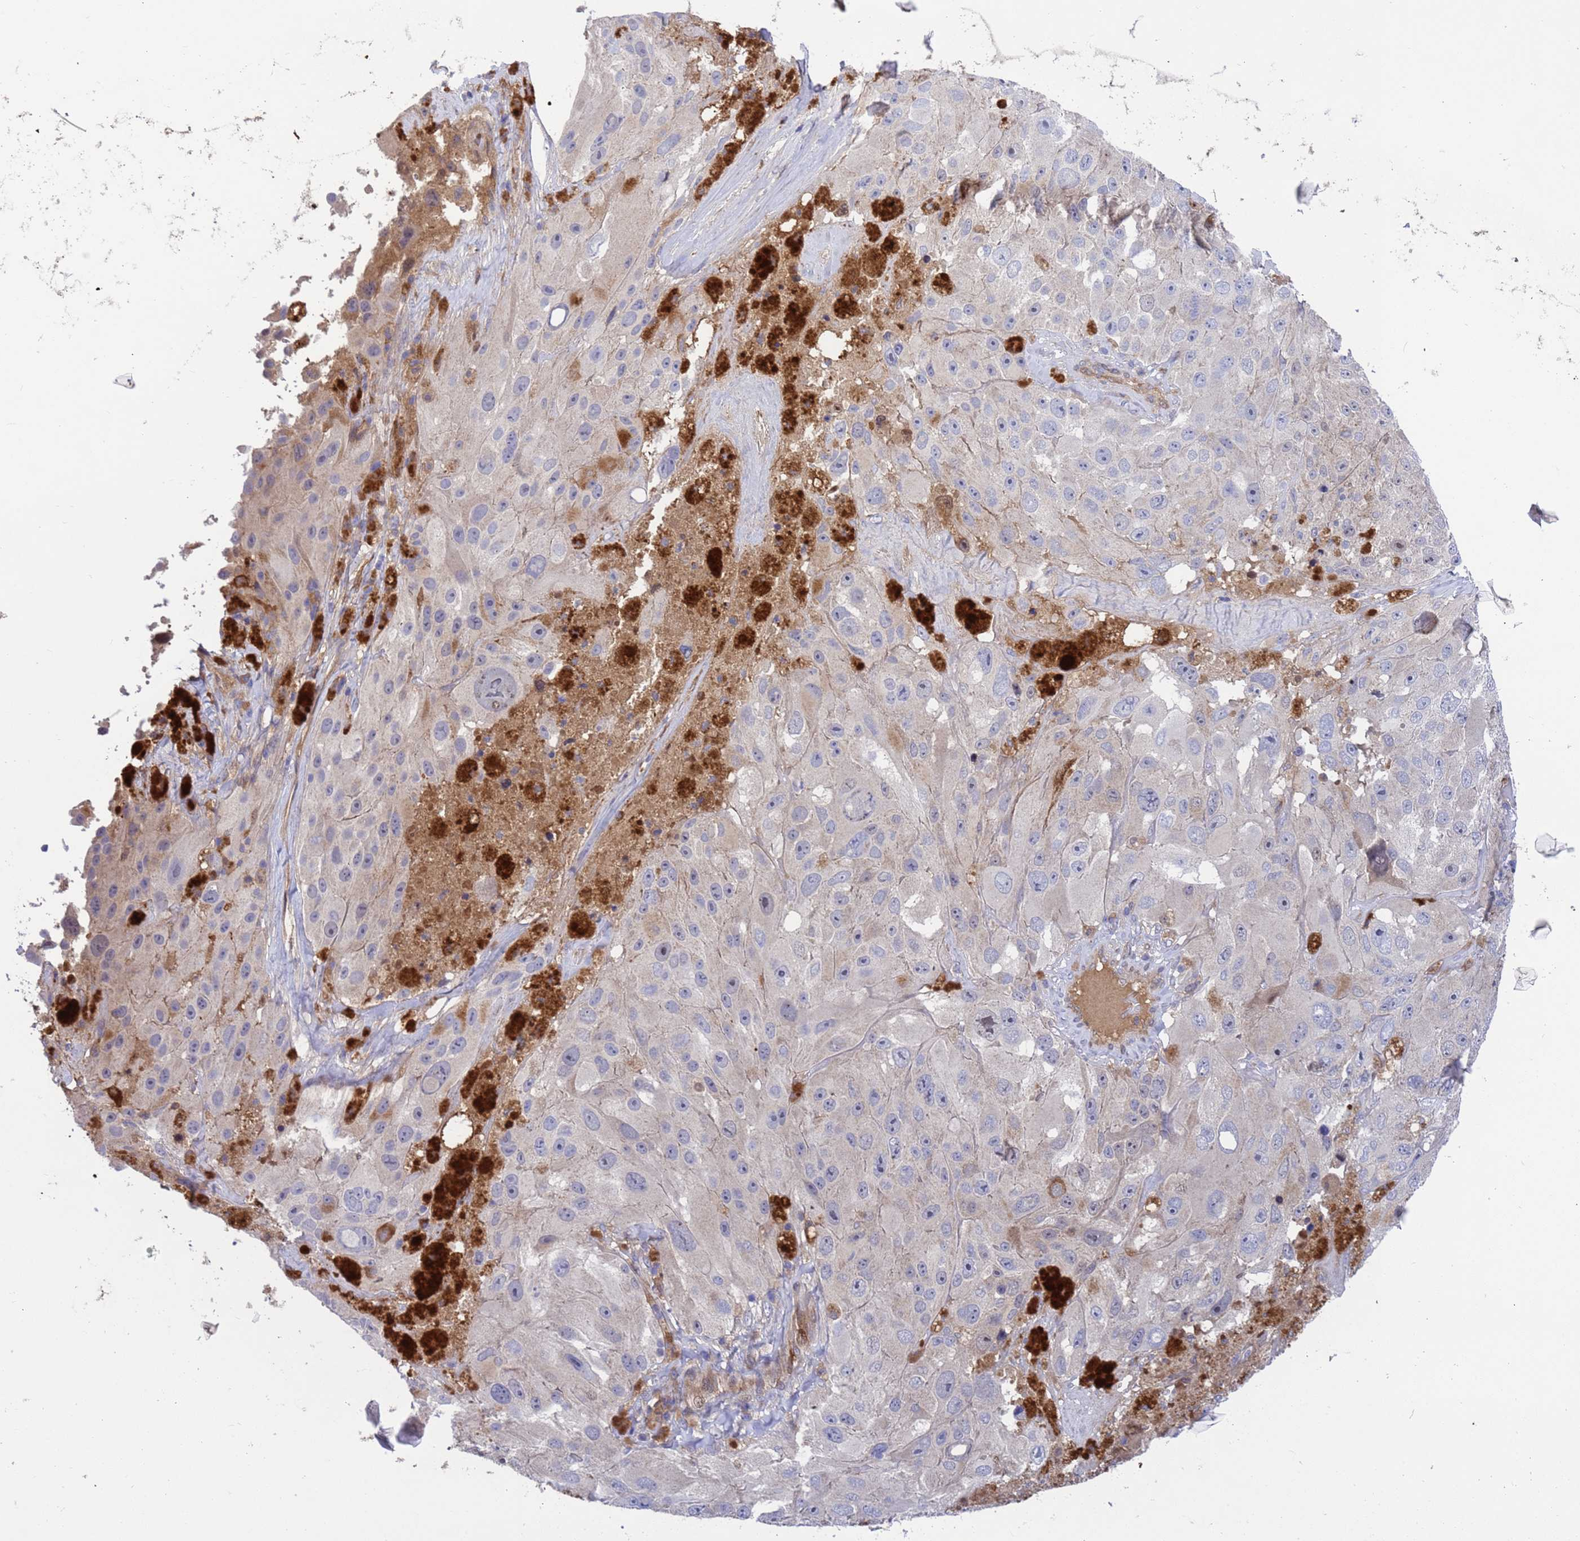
{"staining": {"intensity": "negative", "quantity": "none", "location": "none"}, "tissue": "melanoma", "cell_type": "Tumor cells", "image_type": "cancer", "snomed": [{"axis": "morphology", "description": "Malignant melanoma, Metastatic site"}, {"axis": "topography", "description": "Lymph node"}], "caption": "There is no significant expression in tumor cells of melanoma.", "gene": "FOXRED1", "patient": {"sex": "male", "age": 62}}